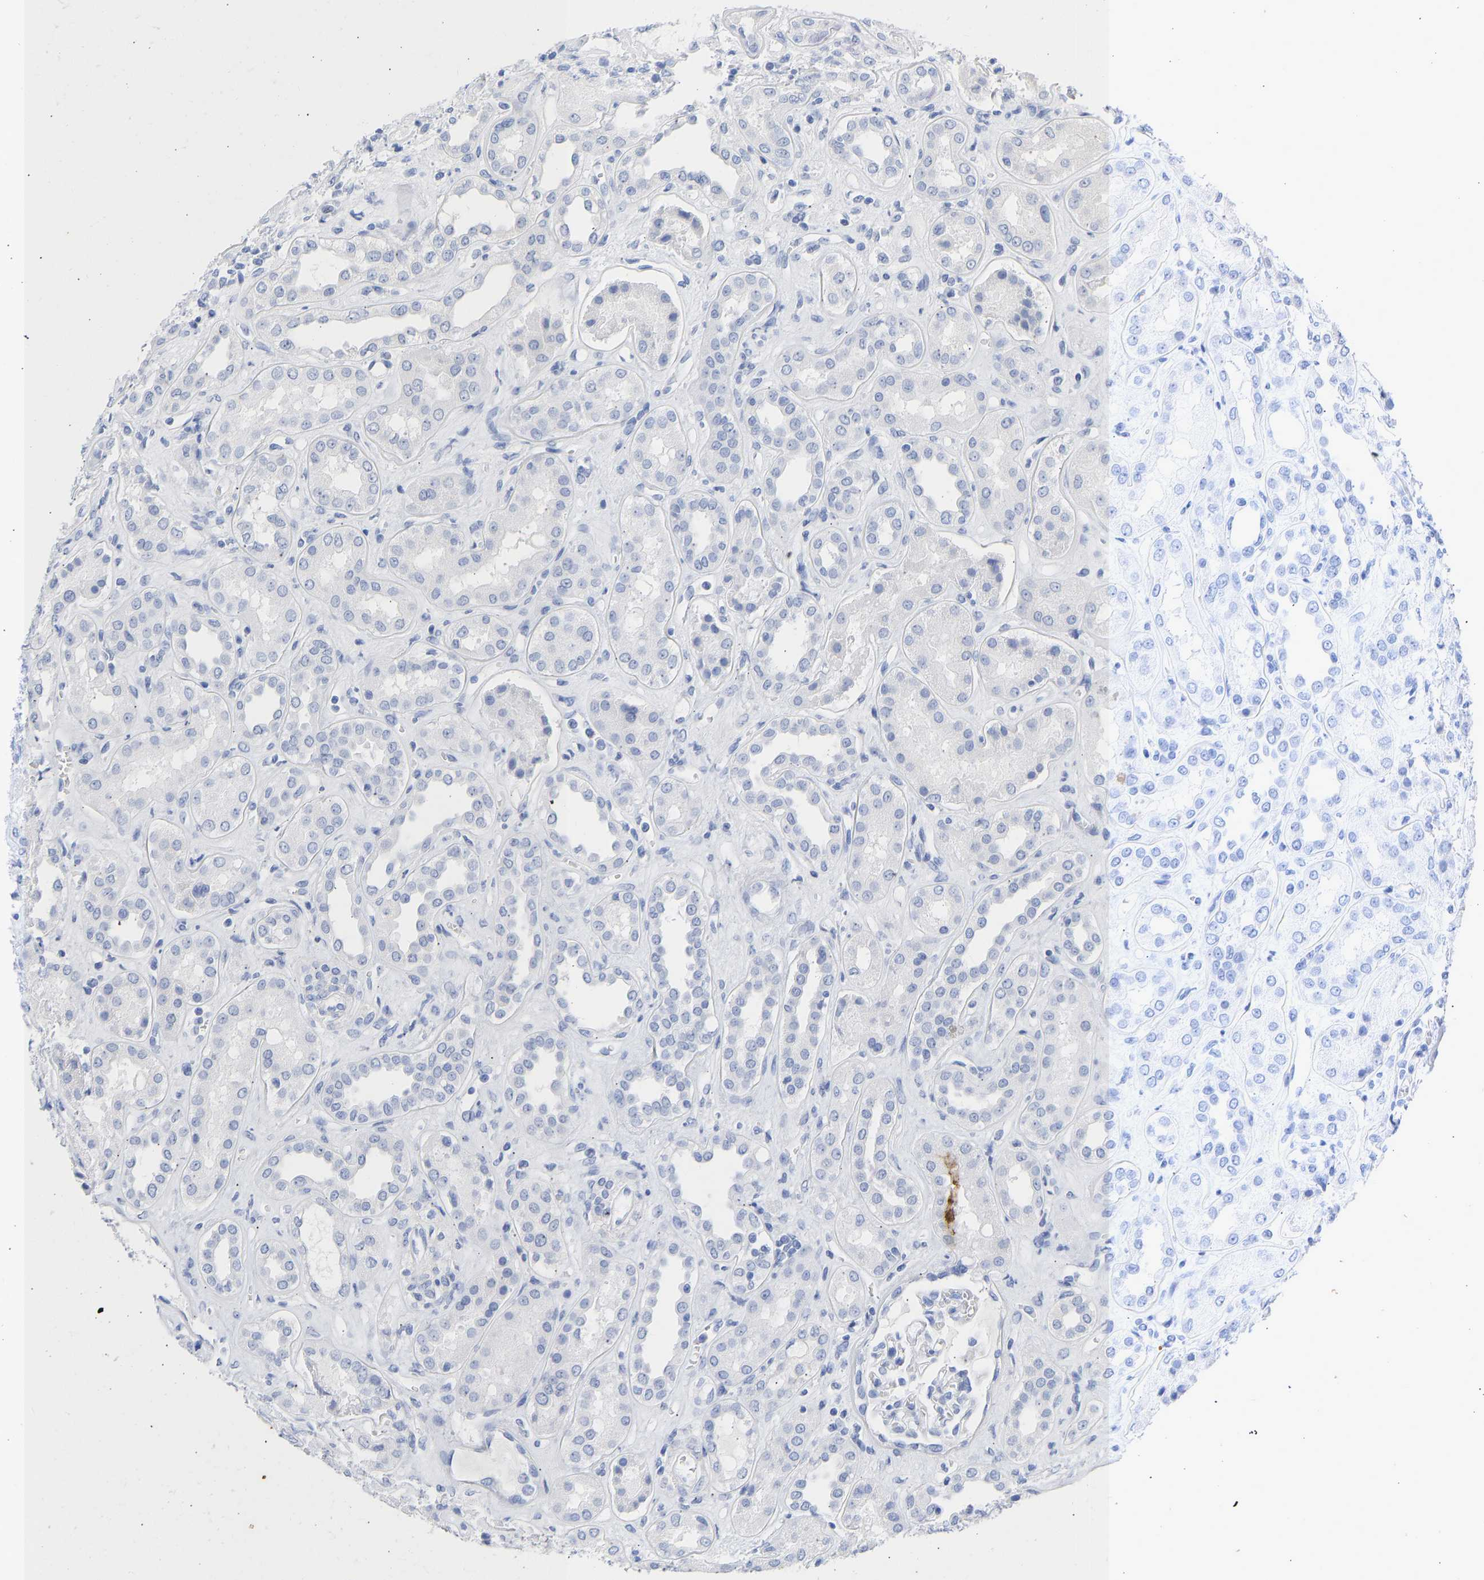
{"staining": {"intensity": "negative", "quantity": "none", "location": "none"}, "tissue": "kidney", "cell_type": "Cells in glomeruli", "image_type": "normal", "snomed": [{"axis": "morphology", "description": "Normal tissue, NOS"}, {"axis": "topography", "description": "Kidney"}], "caption": "Immunohistochemistry (IHC) micrograph of benign human kidney stained for a protein (brown), which shows no staining in cells in glomeruli.", "gene": "KRT1", "patient": {"sex": "male", "age": 59}}